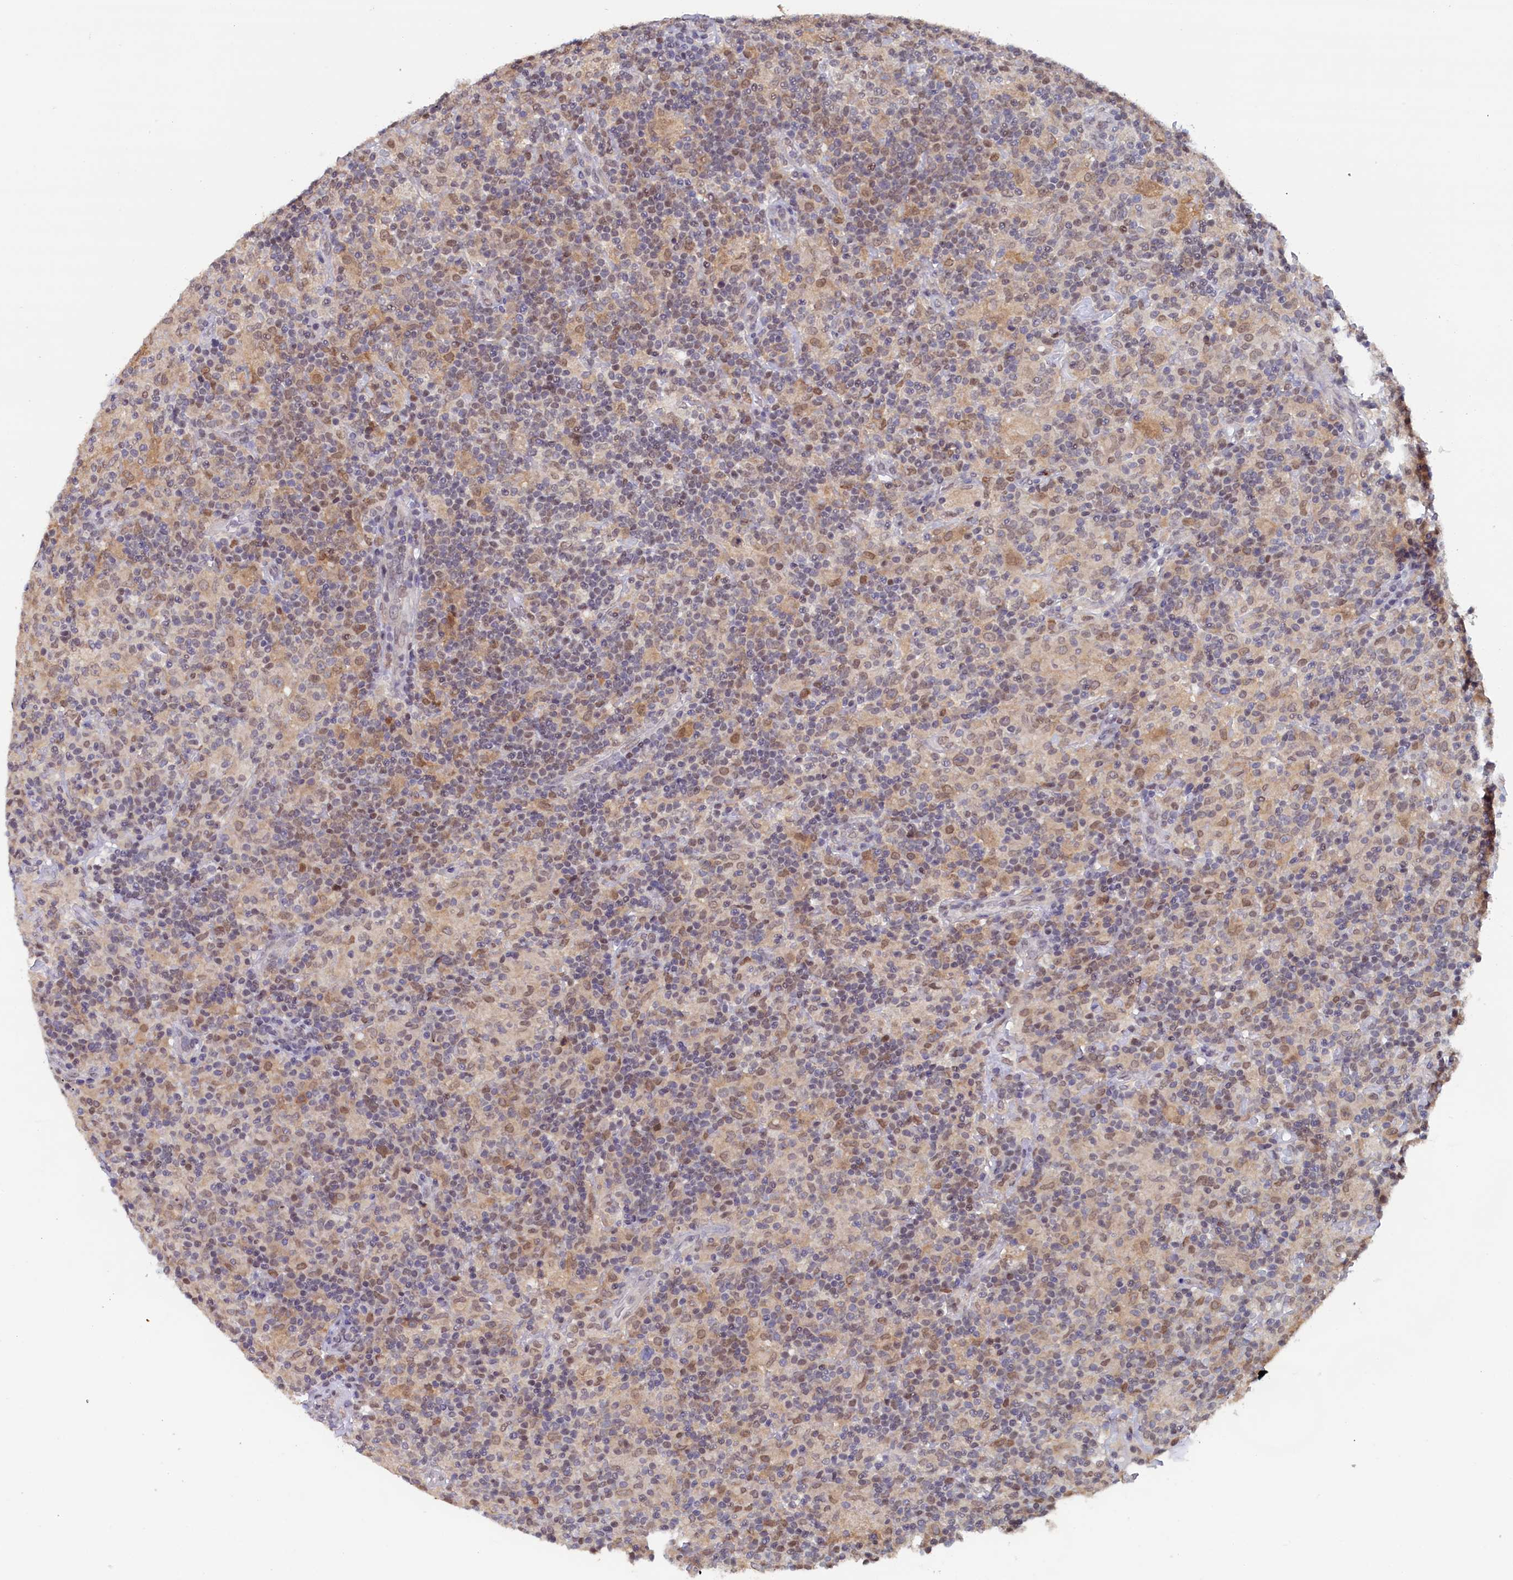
{"staining": {"intensity": "weak", "quantity": "25%-75%", "location": "nuclear"}, "tissue": "lymphoma", "cell_type": "Tumor cells", "image_type": "cancer", "snomed": [{"axis": "morphology", "description": "Hodgkin's disease, NOS"}, {"axis": "topography", "description": "Lymph node"}], "caption": "This micrograph reveals immunohistochemistry staining of lymphoma, with low weak nuclear expression in about 25%-75% of tumor cells.", "gene": "AHCY", "patient": {"sex": "male", "age": 70}}